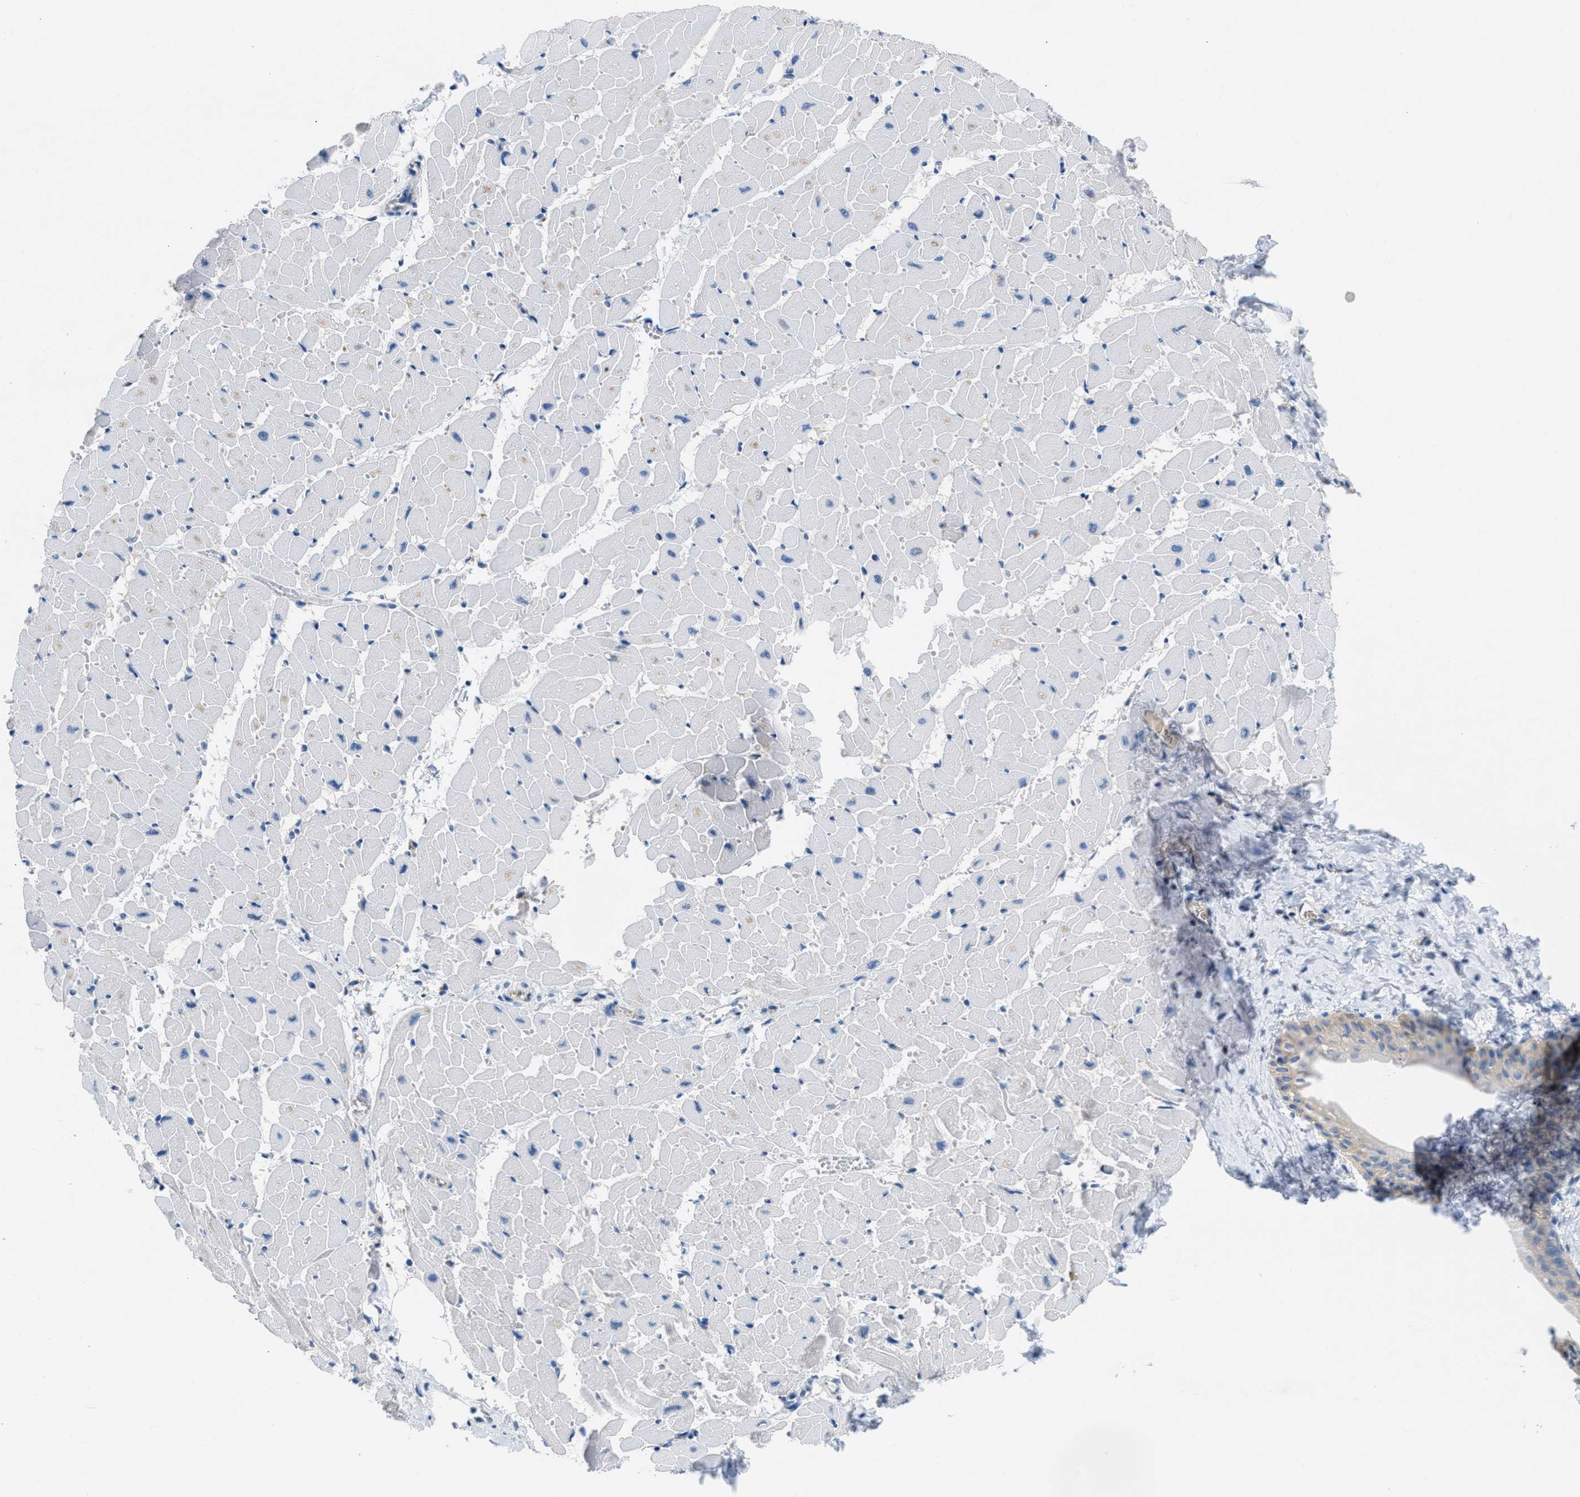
{"staining": {"intensity": "negative", "quantity": "none", "location": "none"}, "tissue": "heart muscle", "cell_type": "Cardiomyocytes", "image_type": "normal", "snomed": [{"axis": "morphology", "description": "Normal tissue, NOS"}, {"axis": "topography", "description": "Heart"}], "caption": "Protein analysis of normal heart muscle displays no significant staining in cardiomyocytes.", "gene": "BNC2", "patient": {"sex": "female", "age": 19}}